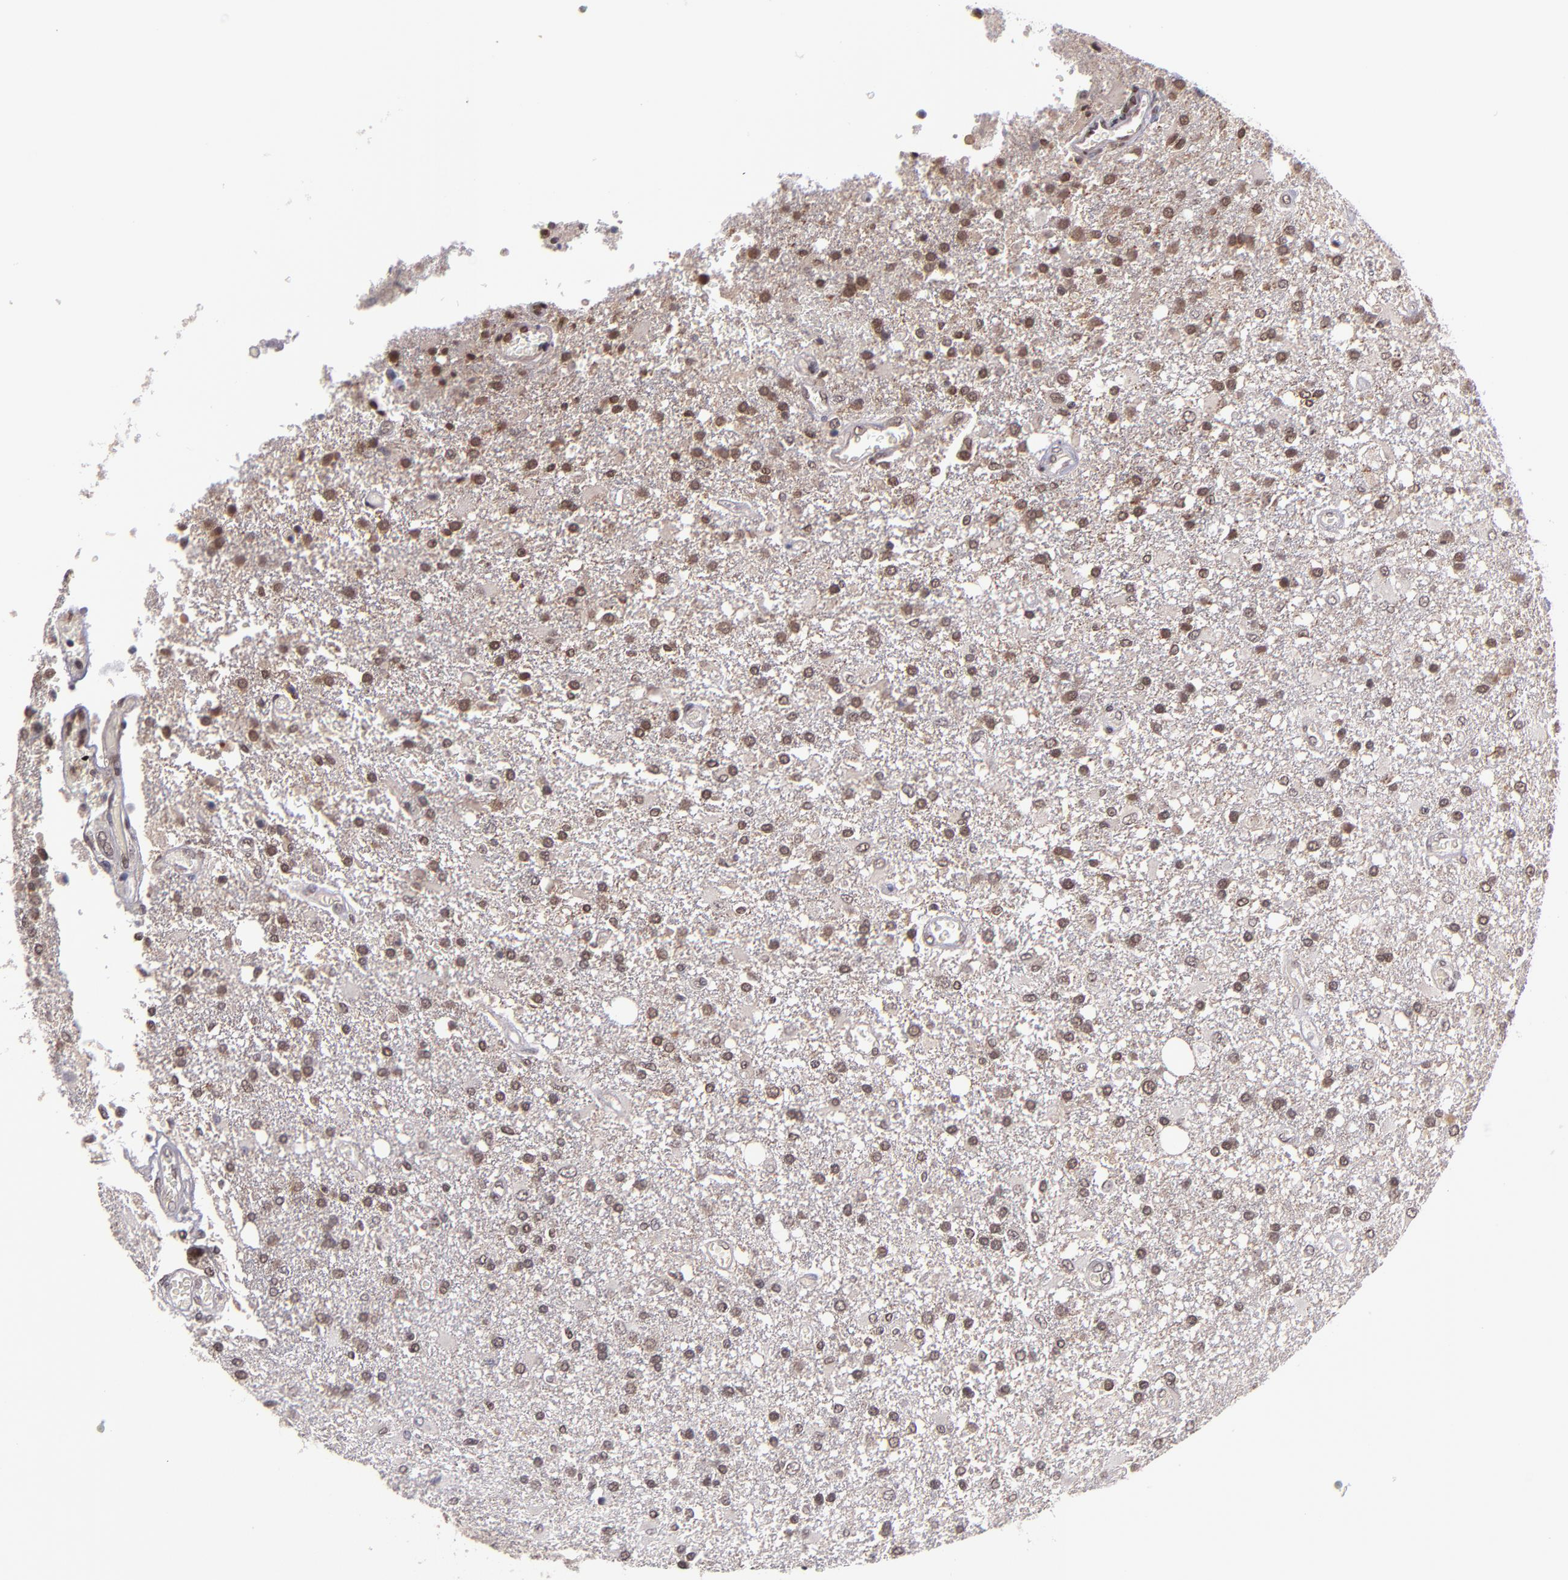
{"staining": {"intensity": "moderate", "quantity": ">75%", "location": "nuclear"}, "tissue": "glioma", "cell_type": "Tumor cells", "image_type": "cancer", "snomed": [{"axis": "morphology", "description": "Glioma, malignant, High grade"}, {"axis": "topography", "description": "Cerebral cortex"}], "caption": "The micrograph demonstrates staining of glioma, revealing moderate nuclear protein expression (brown color) within tumor cells.", "gene": "EP300", "patient": {"sex": "male", "age": 79}}